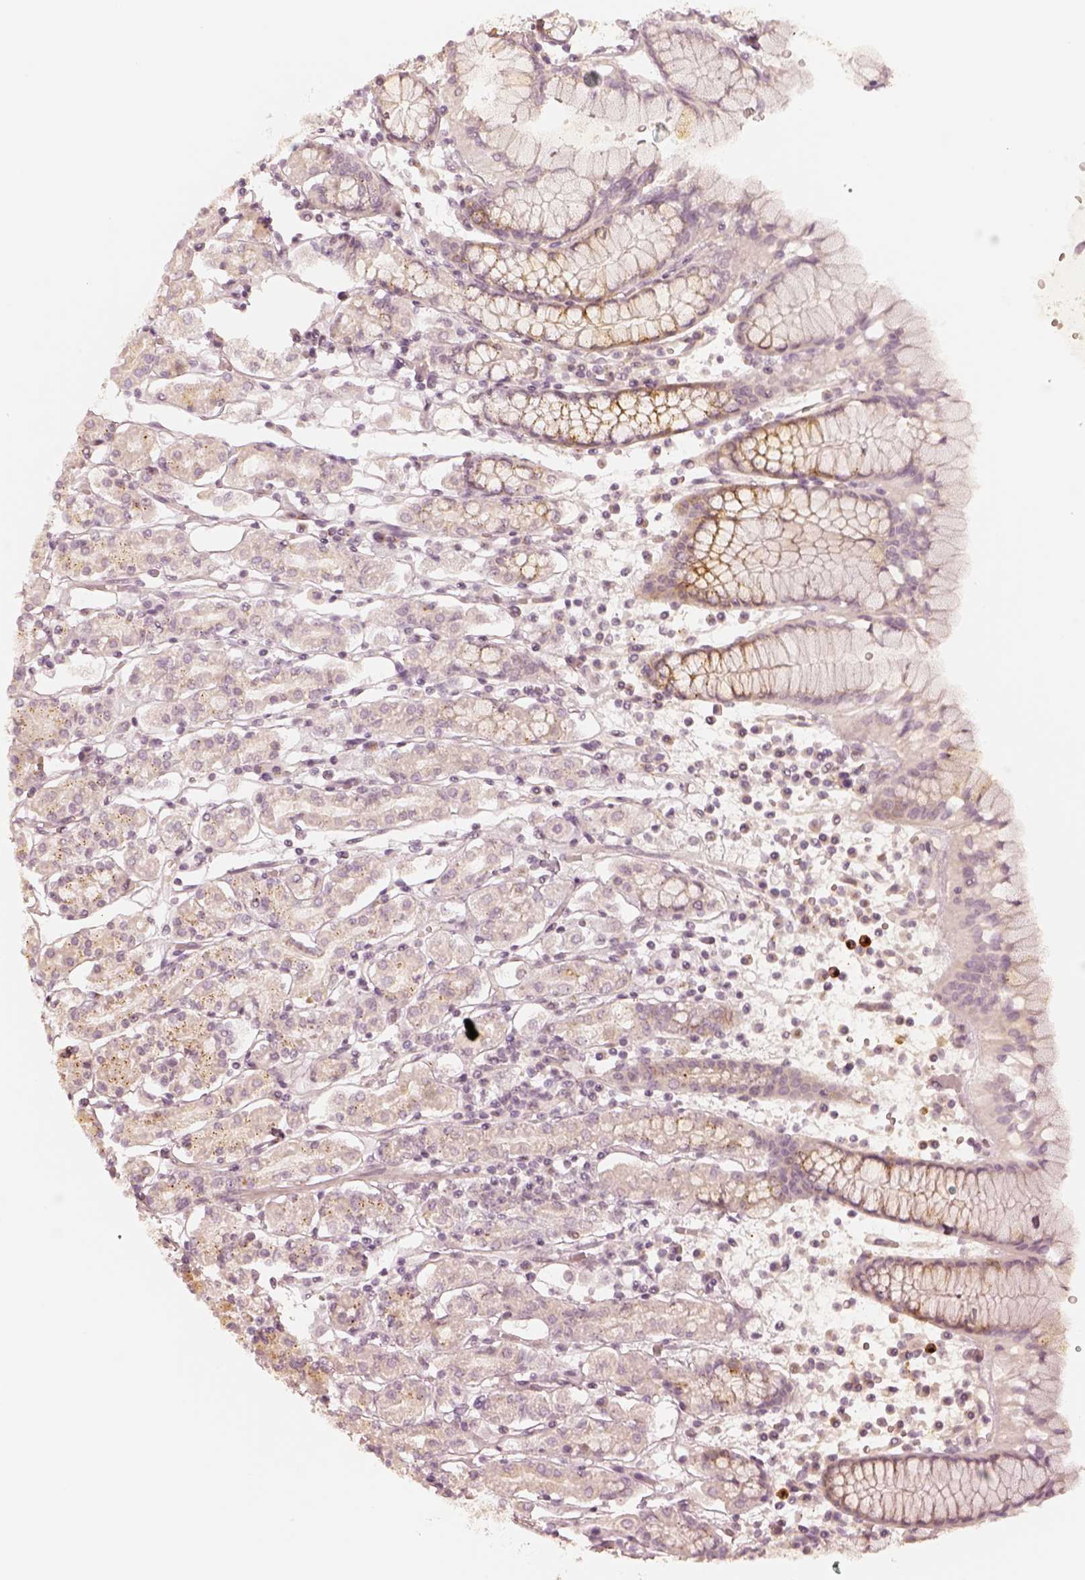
{"staining": {"intensity": "moderate", "quantity": "<25%", "location": "cytoplasmic/membranous"}, "tissue": "stomach", "cell_type": "Glandular cells", "image_type": "normal", "snomed": [{"axis": "morphology", "description": "Normal tissue, NOS"}, {"axis": "topography", "description": "Stomach, upper"}, {"axis": "topography", "description": "Stomach"}], "caption": "Human stomach stained for a protein (brown) displays moderate cytoplasmic/membranous positive staining in about <25% of glandular cells.", "gene": "GORASP2", "patient": {"sex": "male", "age": 62}}